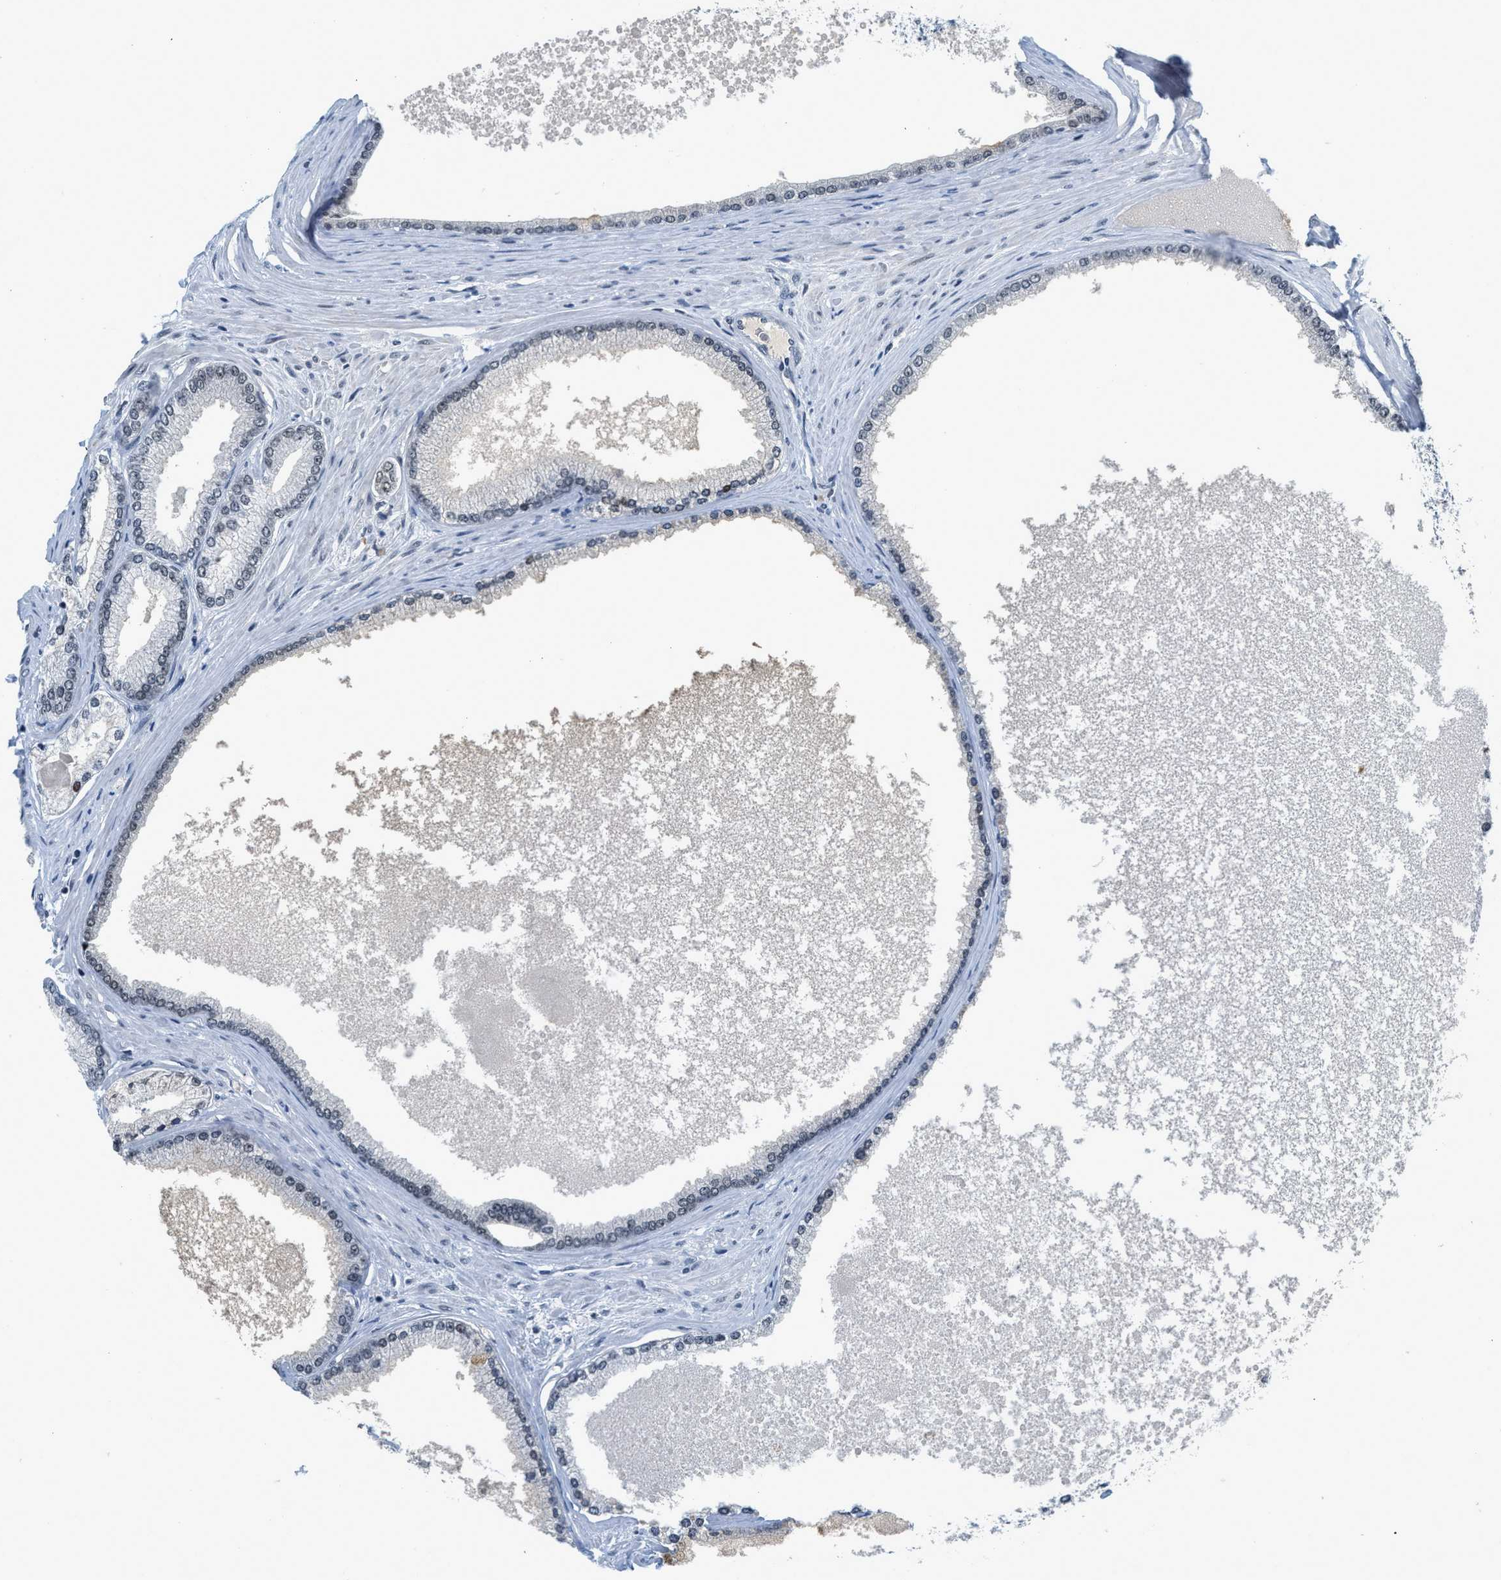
{"staining": {"intensity": "negative", "quantity": "none", "location": "none"}, "tissue": "prostate cancer", "cell_type": "Tumor cells", "image_type": "cancer", "snomed": [{"axis": "morphology", "description": "Adenocarcinoma, High grade"}, {"axis": "topography", "description": "Prostate"}], "caption": "Tumor cells show no significant expression in prostate cancer. (DAB (3,3'-diaminobenzidine) immunohistochemistry (IHC) with hematoxylin counter stain).", "gene": "URB1", "patient": {"sex": "male", "age": 61}}